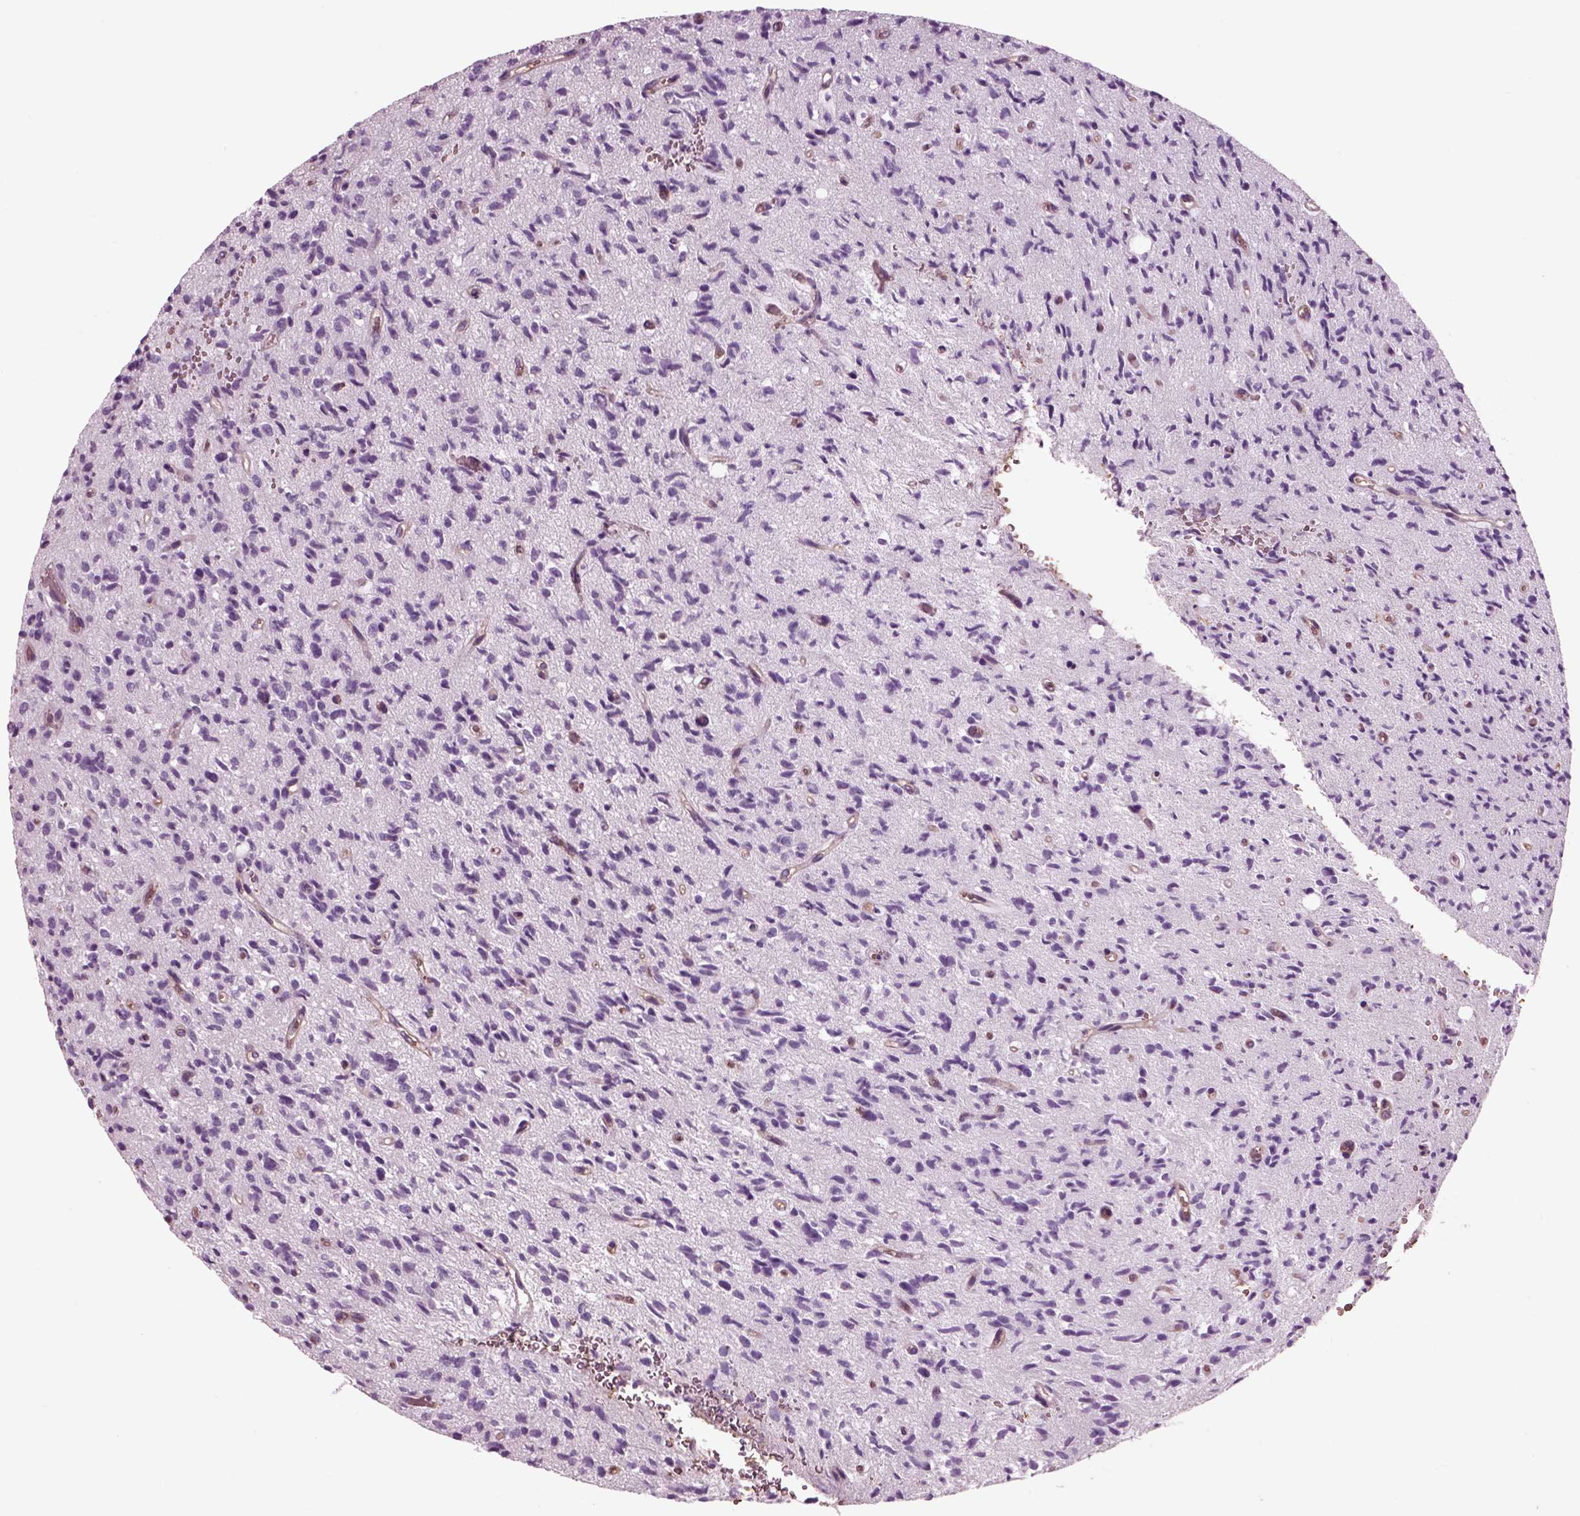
{"staining": {"intensity": "negative", "quantity": "none", "location": "none"}, "tissue": "glioma", "cell_type": "Tumor cells", "image_type": "cancer", "snomed": [{"axis": "morphology", "description": "Glioma, malignant, High grade"}, {"axis": "topography", "description": "Brain"}], "caption": "Malignant high-grade glioma was stained to show a protein in brown. There is no significant expression in tumor cells. Nuclei are stained in blue.", "gene": "CHGB", "patient": {"sex": "male", "age": 64}}